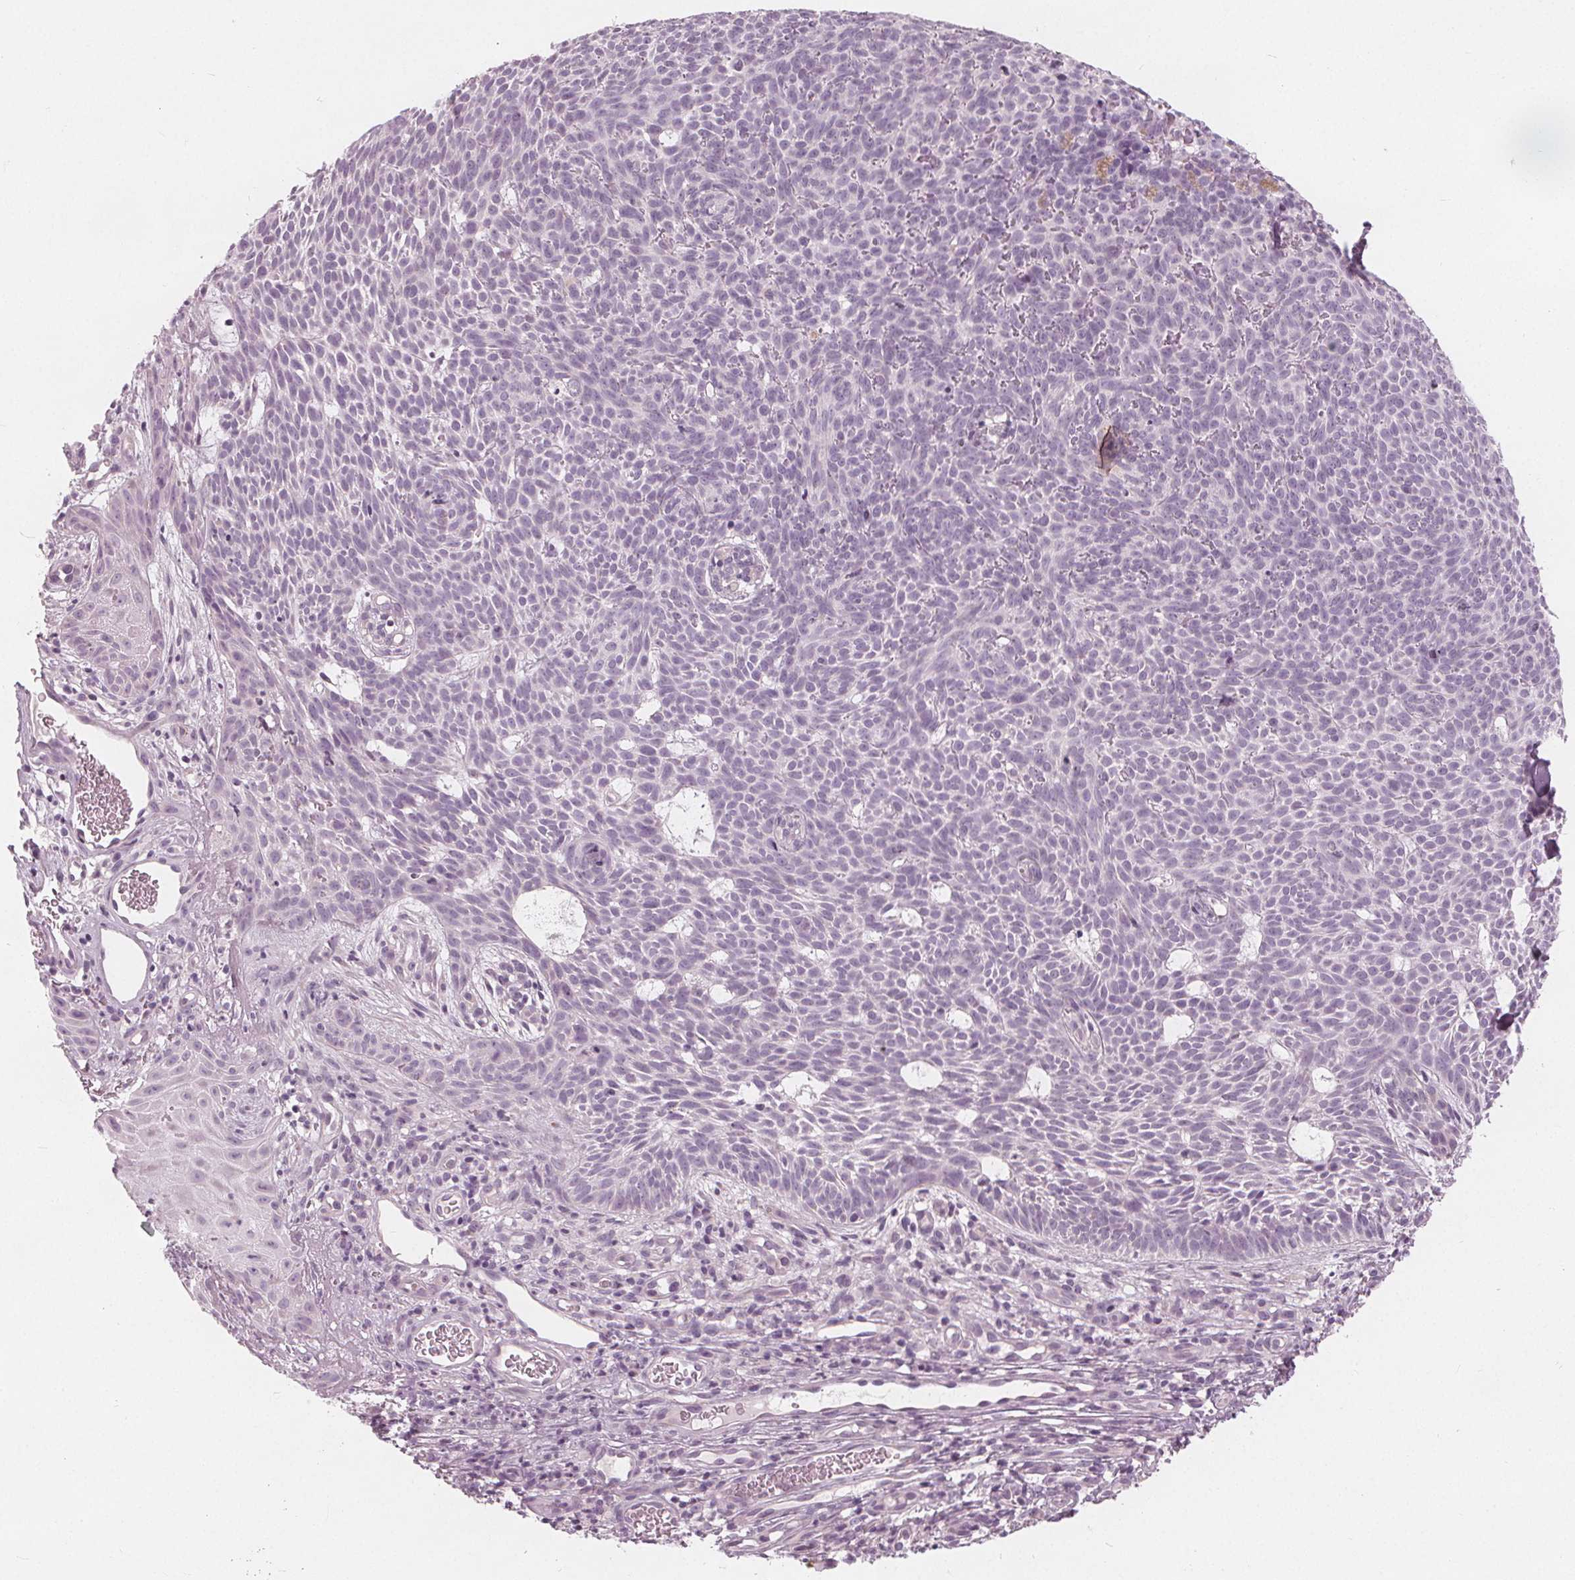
{"staining": {"intensity": "negative", "quantity": "none", "location": "none"}, "tissue": "skin cancer", "cell_type": "Tumor cells", "image_type": "cancer", "snomed": [{"axis": "morphology", "description": "Basal cell carcinoma"}, {"axis": "topography", "description": "Skin"}], "caption": "There is no significant expression in tumor cells of basal cell carcinoma (skin).", "gene": "BRSK1", "patient": {"sex": "male", "age": 59}}